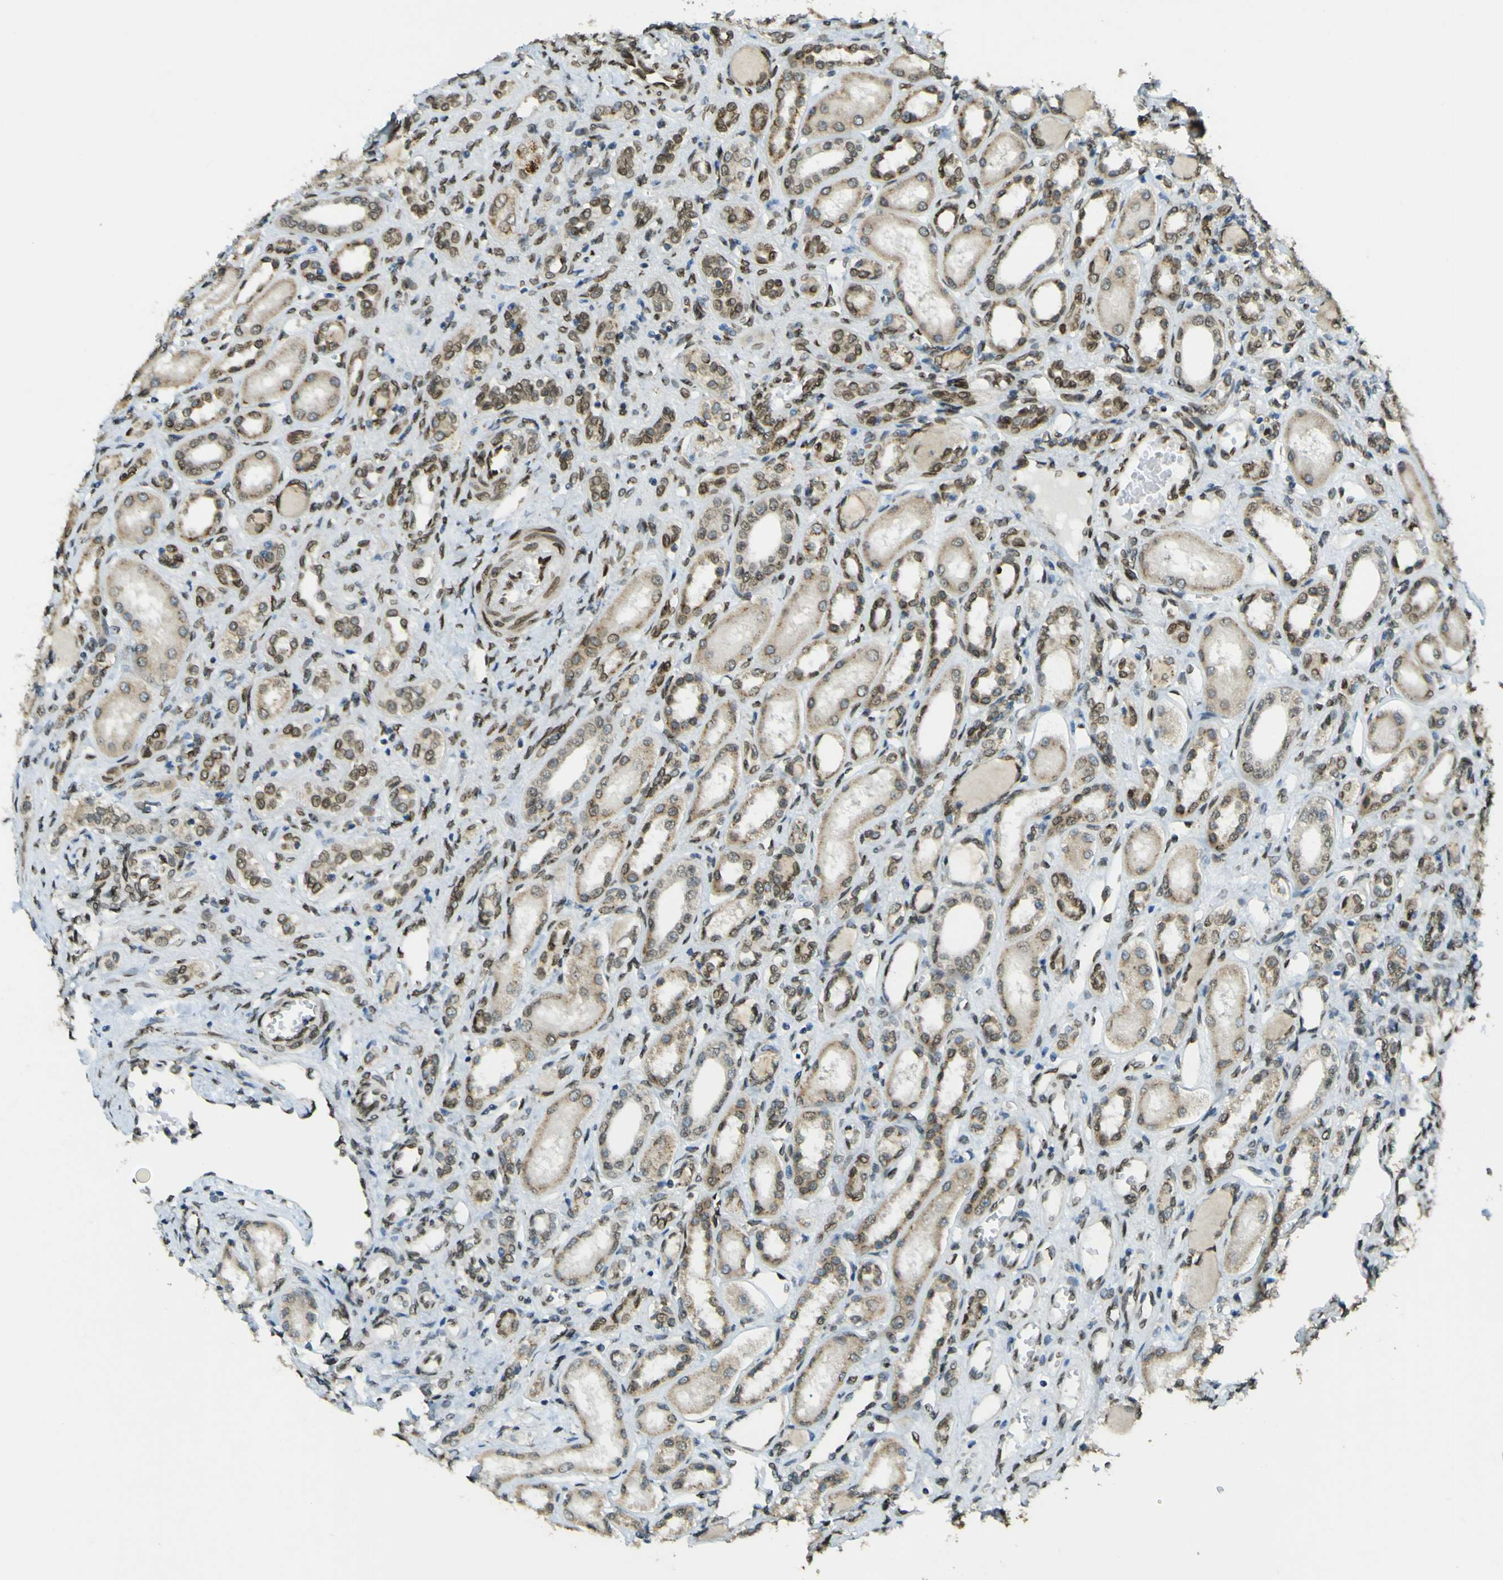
{"staining": {"intensity": "strong", "quantity": "25%-75%", "location": "cytoplasmic/membranous,nuclear"}, "tissue": "kidney", "cell_type": "Cells in glomeruli", "image_type": "normal", "snomed": [{"axis": "morphology", "description": "Normal tissue, NOS"}, {"axis": "topography", "description": "Kidney"}], "caption": "Cells in glomeruli exhibit high levels of strong cytoplasmic/membranous,nuclear expression in about 25%-75% of cells in normal human kidney.", "gene": "GALNT1", "patient": {"sex": "male", "age": 7}}